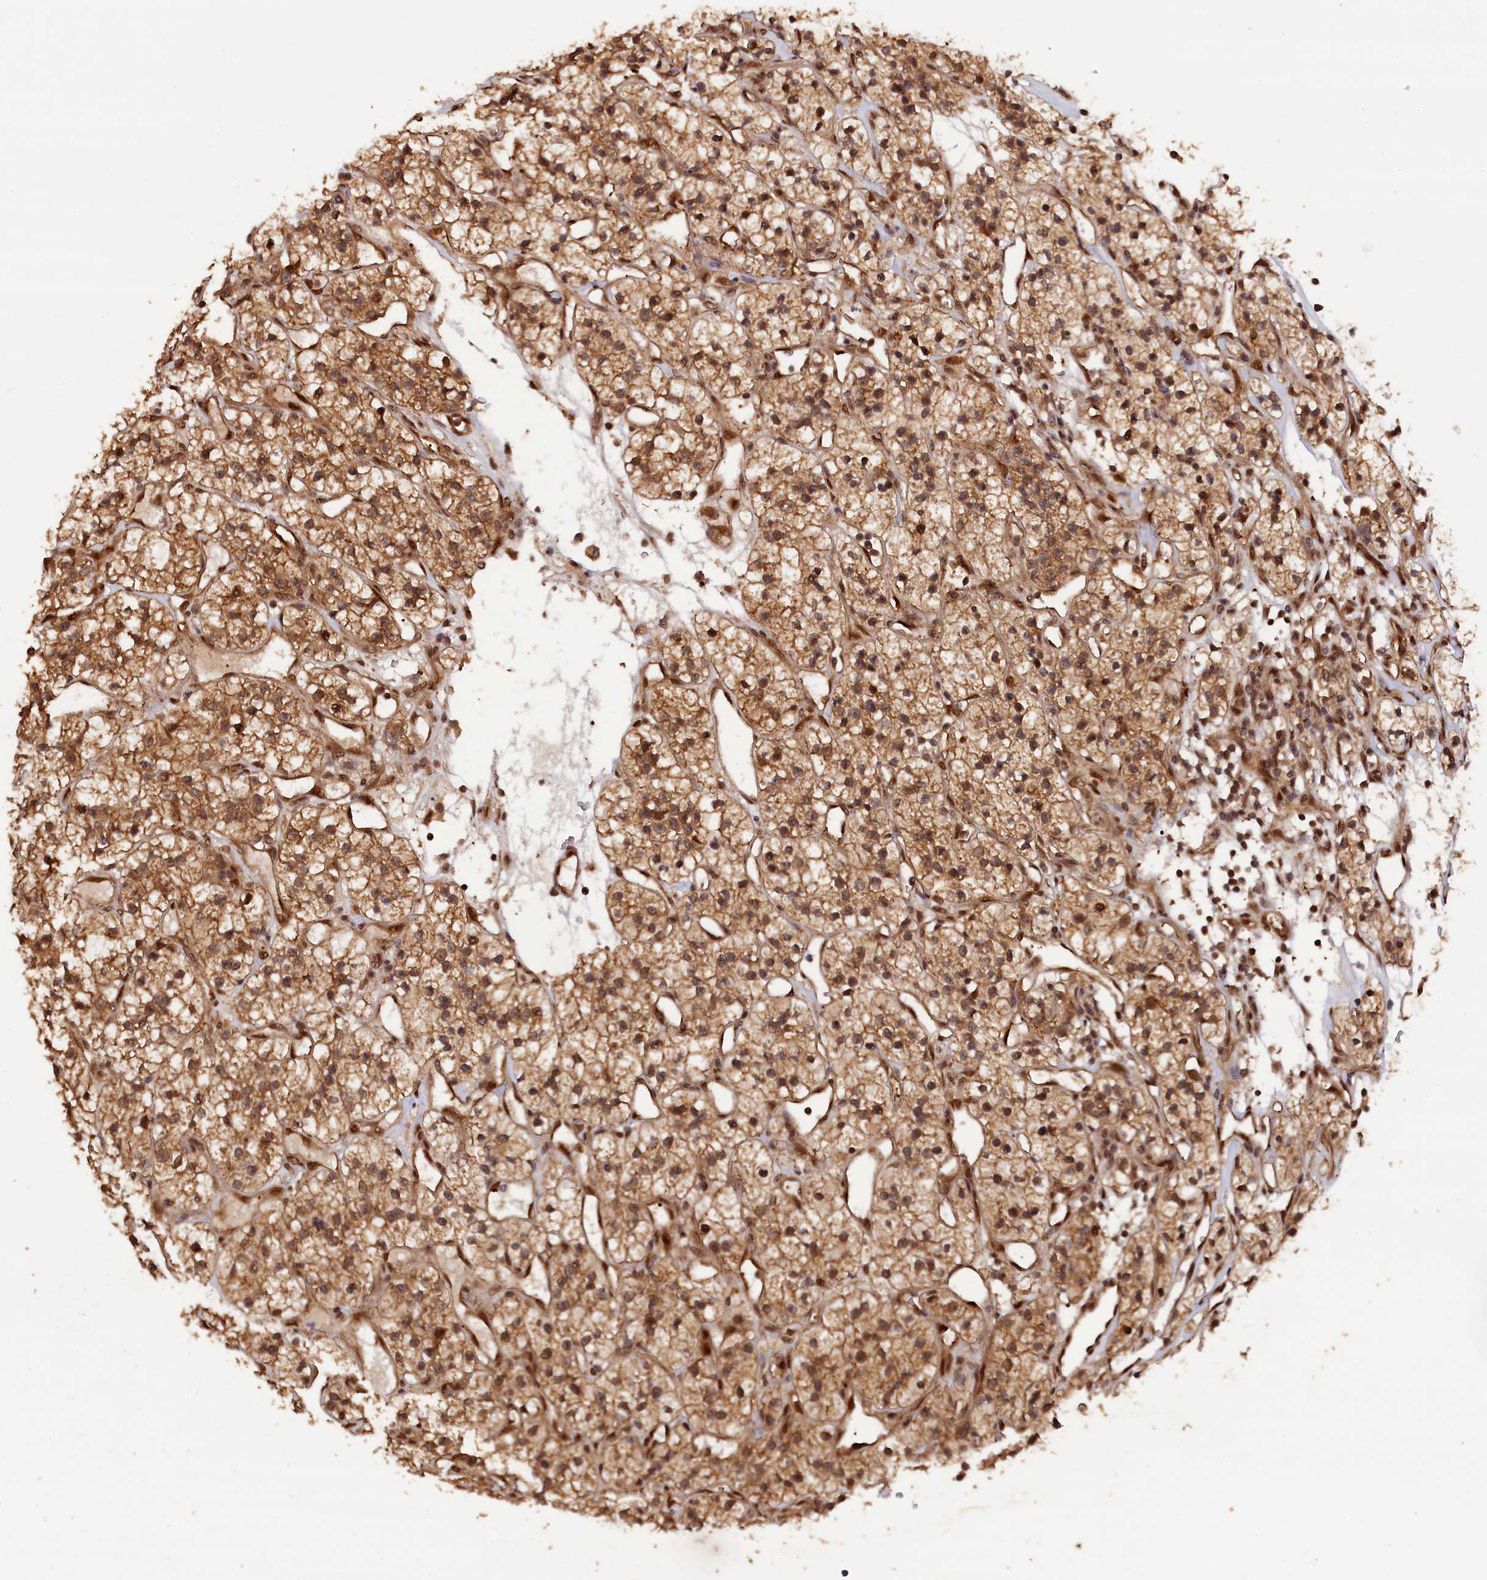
{"staining": {"intensity": "moderate", "quantity": ">75%", "location": "cytoplasmic/membranous,nuclear"}, "tissue": "renal cancer", "cell_type": "Tumor cells", "image_type": "cancer", "snomed": [{"axis": "morphology", "description": "Adenocarcinoma, NOS"}, {"axis": "topography", "description": "Kidney"}], "caption": "Approximately >75% of tumor cells in human renal cancer (adenocarcinoma) exhibit moderate cytoplasmic/membranous and nuclear protein expression as visualized by brown immunohistochemical staining.", "gene": "ADRM1", "patient": {"sex": "female", "age": 57}}